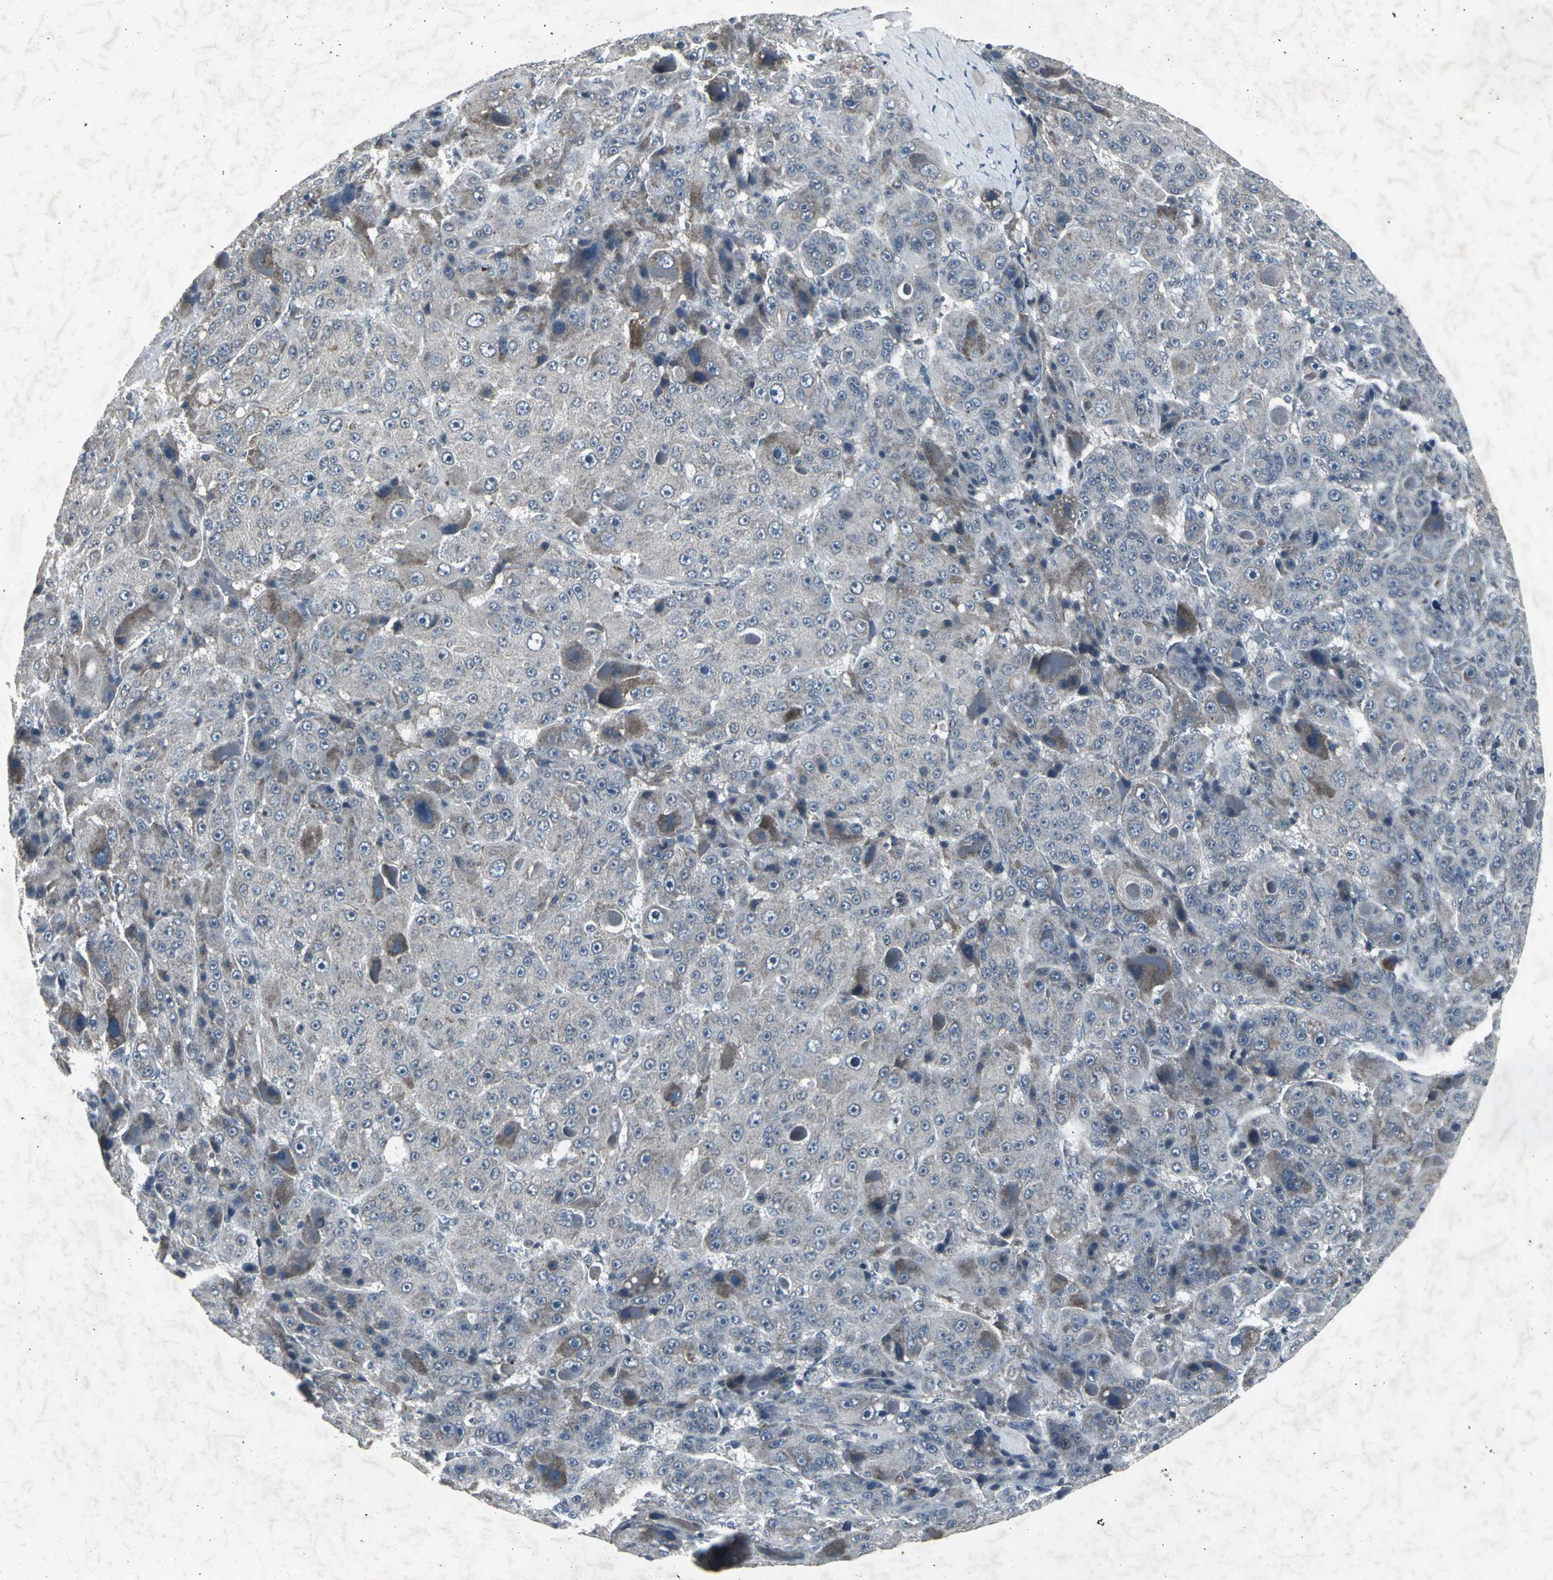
{"staining": {"intensity": "weak", "quantity": "<25%", "location": "cytoplasmic/membranous"}, "tissue": "liver cancer", "cell_type": "Tumor cells", "image_type": "cancer", "snomed": [{"axis": "morphology", "description": "Carcinoma, Hepatocellular, NOS"}, {"axis": "topography", "description": "Liver"}], "caption": "Tumor cells show no significant expression in liver cancer. (DAB IHC, high magnification).", "gene": "BMP4", "patient": {"sex": "male", "age": 76}}